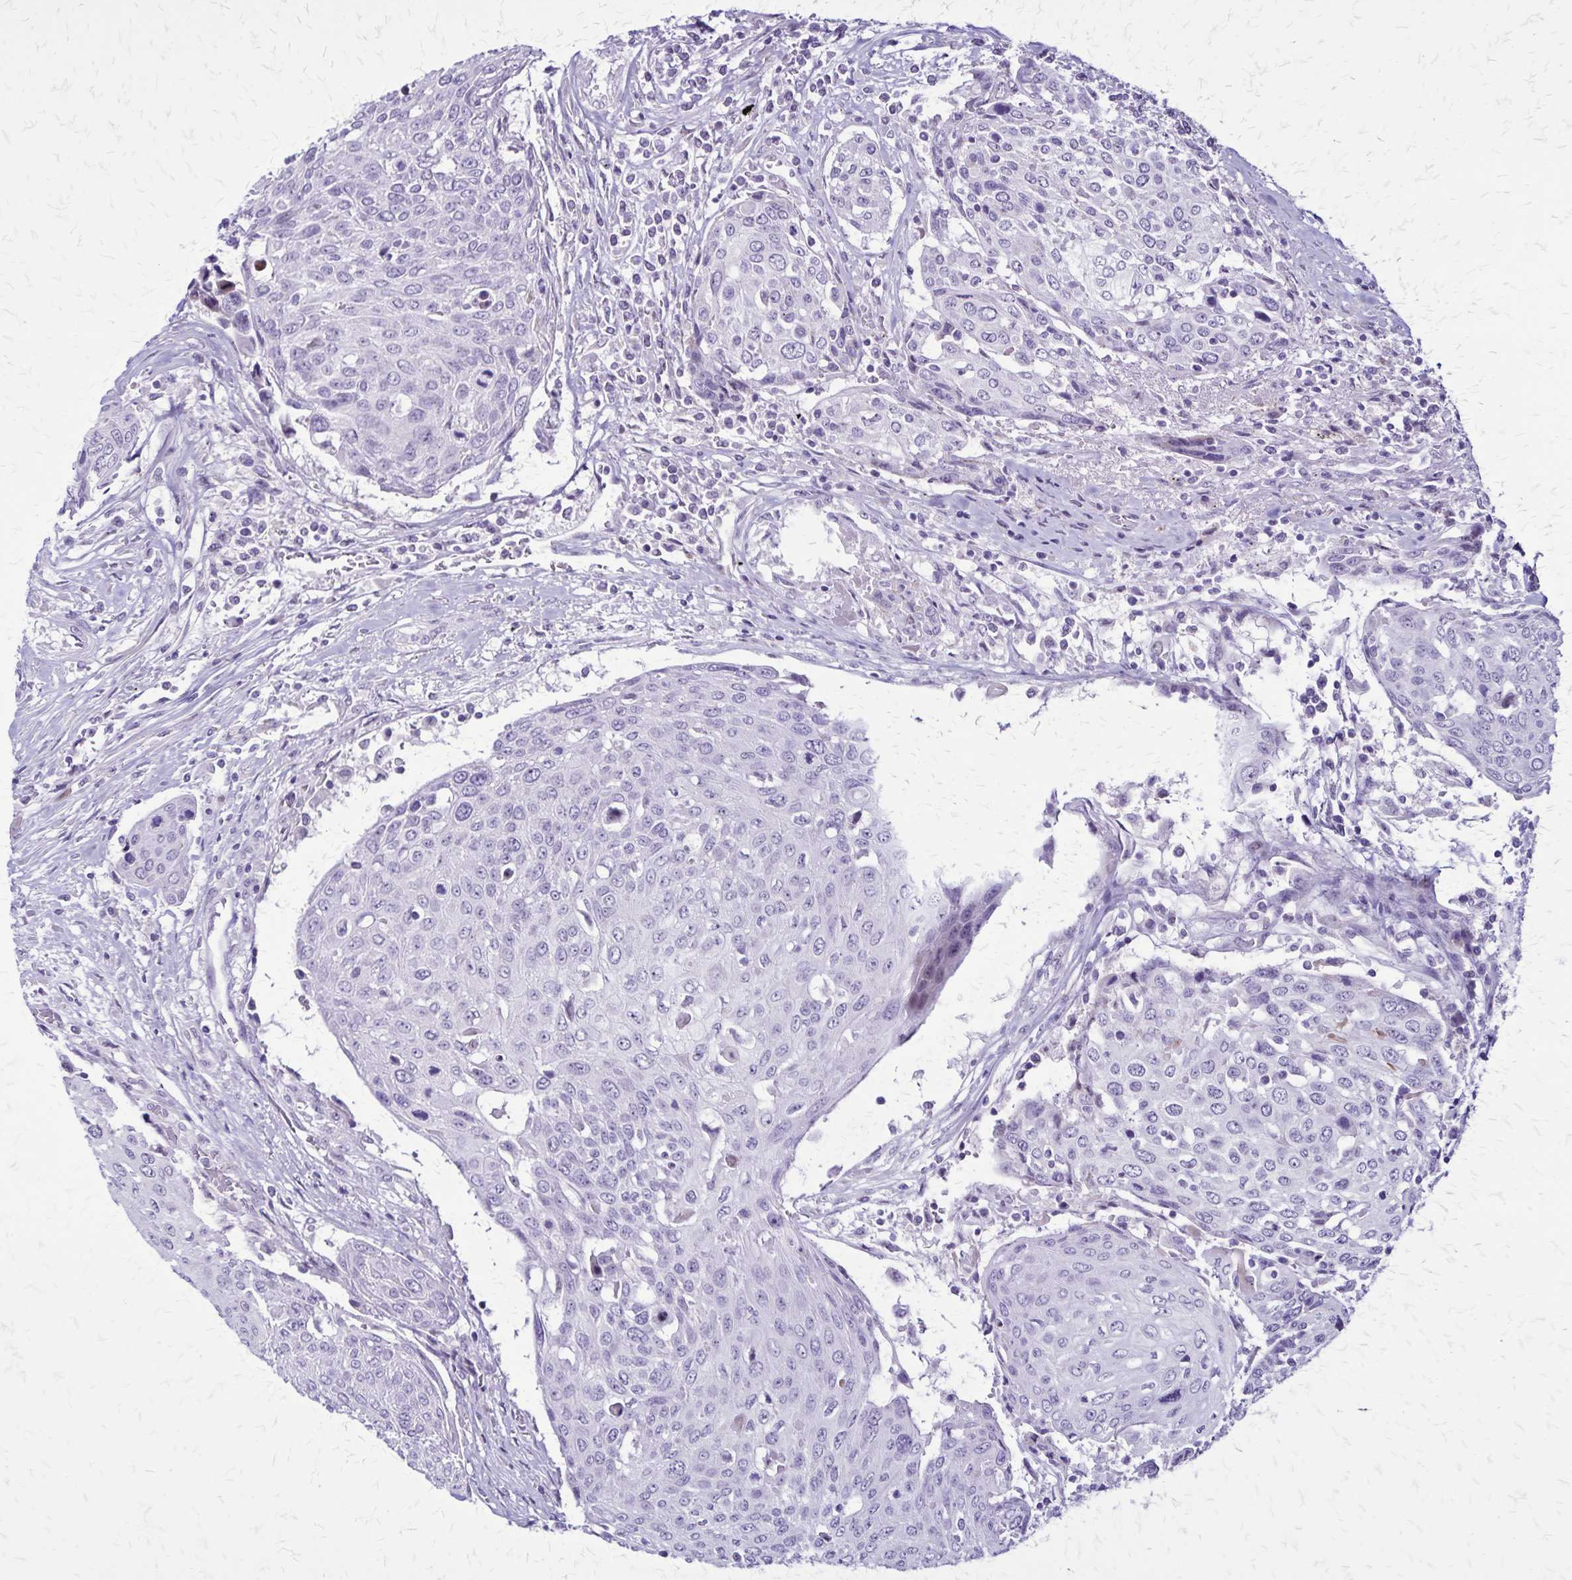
{"staining": {"intensity": "negative", "quantity": "none", "location": "none"}, "tissue": "urothelial cancer", "cell_type": "Tumor cells", "image_type": "cancer", "snomed": [{"axis": "morphology", "description": "Urothelial carcinoma, High grade"}, {"axis": "topography", "description": "Urinary bladder"}], "caption": "Tumor cells are negative for brown protein staining in urothelial carcinoma (high-grade).", "gene": "OR51B5", "patient": {"sex": "female", "age": 70}}